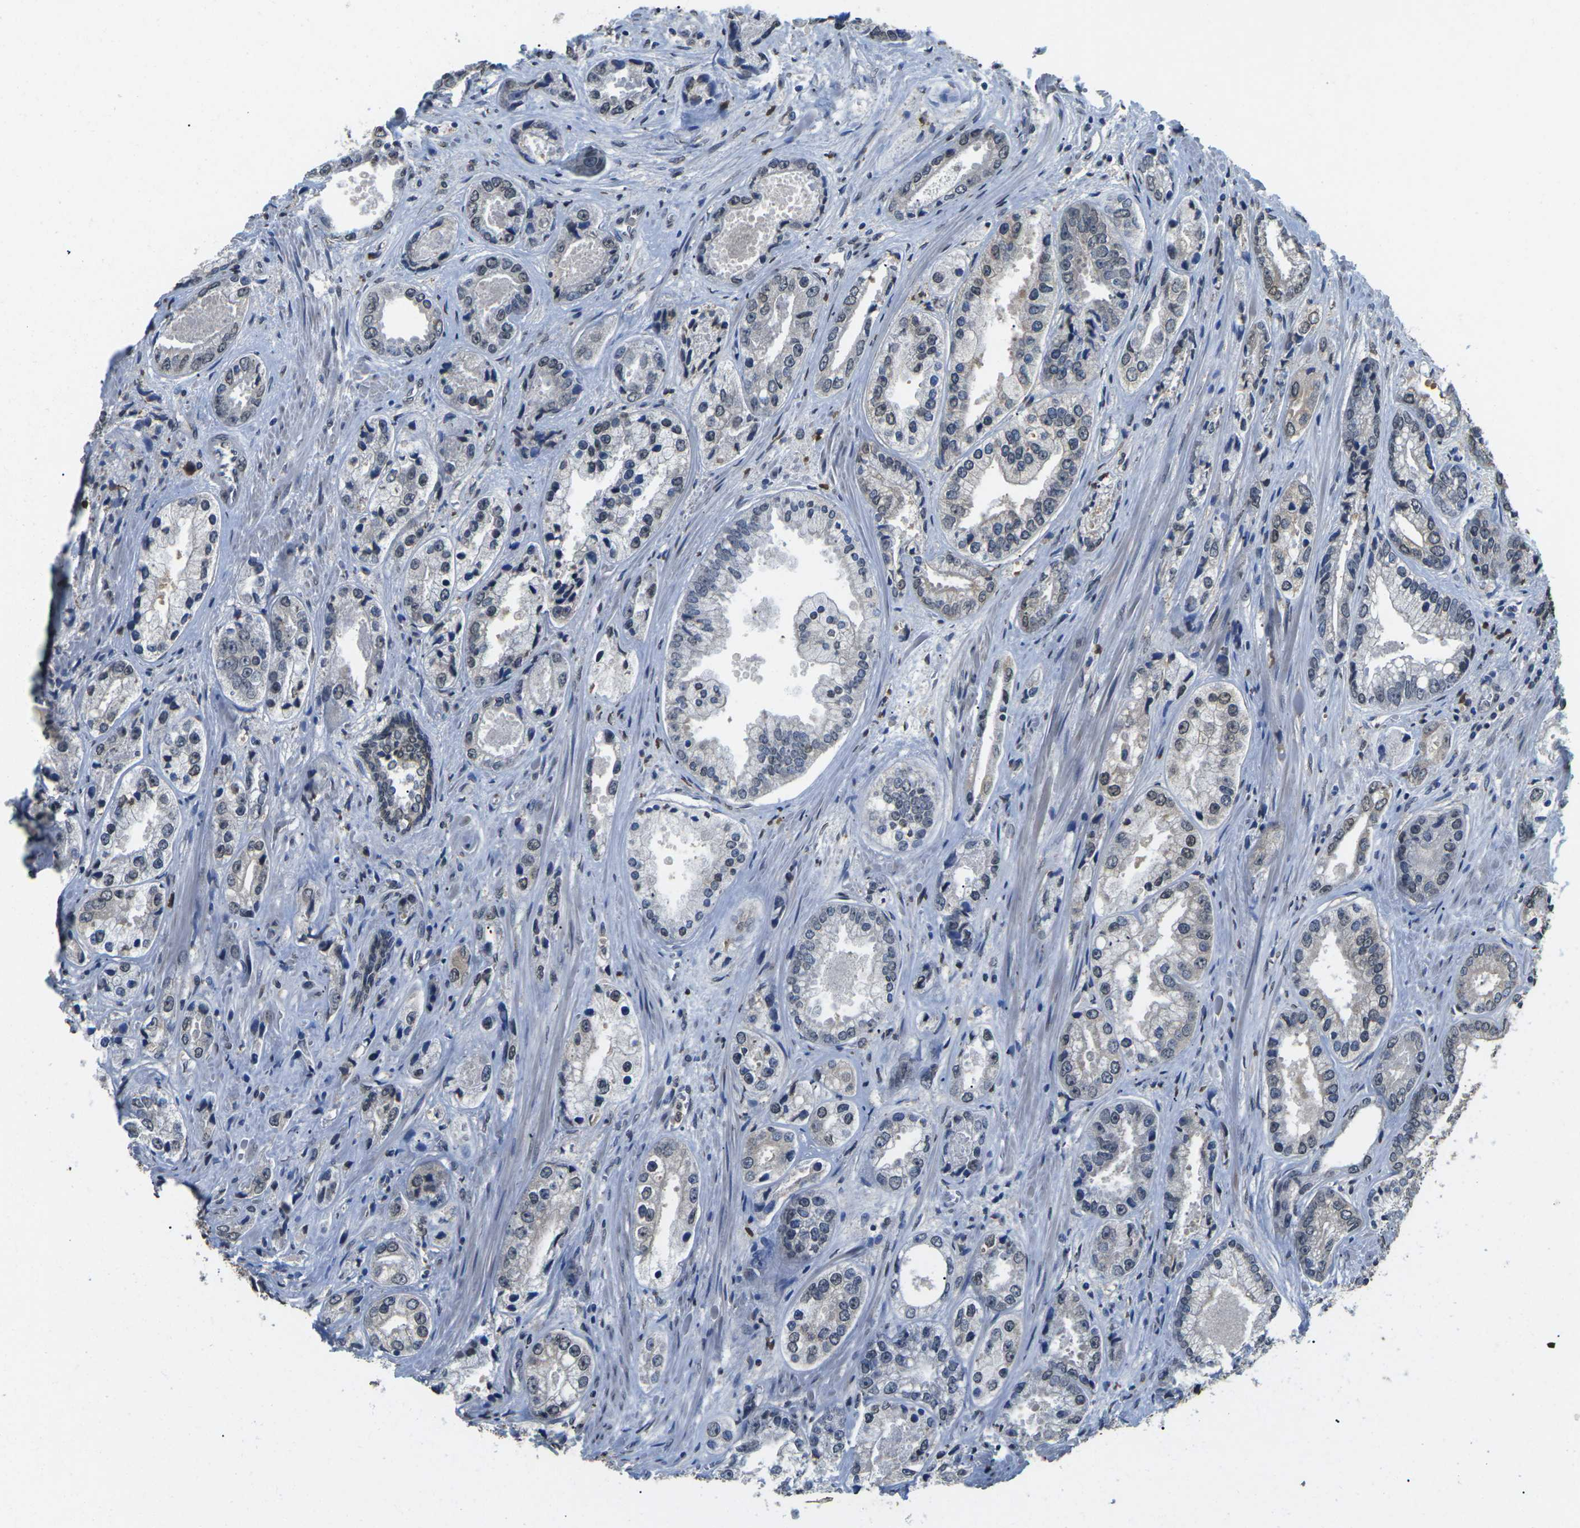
{"staining": {"intensity": "negative", "quantity": "none", "location": "none"}, "tissue": "prostate cancer", "cell_type": "Tumor cells", "image_type": "cancer", "snomed": [{"axis": "morphology", "description": "Adenocarcinoma, High grade"}, {"axis": "topography", "description": "Prostate"}], "caption": "Micrograph shows no significant protein positivity in tumor cells of prostate cancer.", "gene": "SCNN1B", "patient": {"sex": "male", "age": 61}}